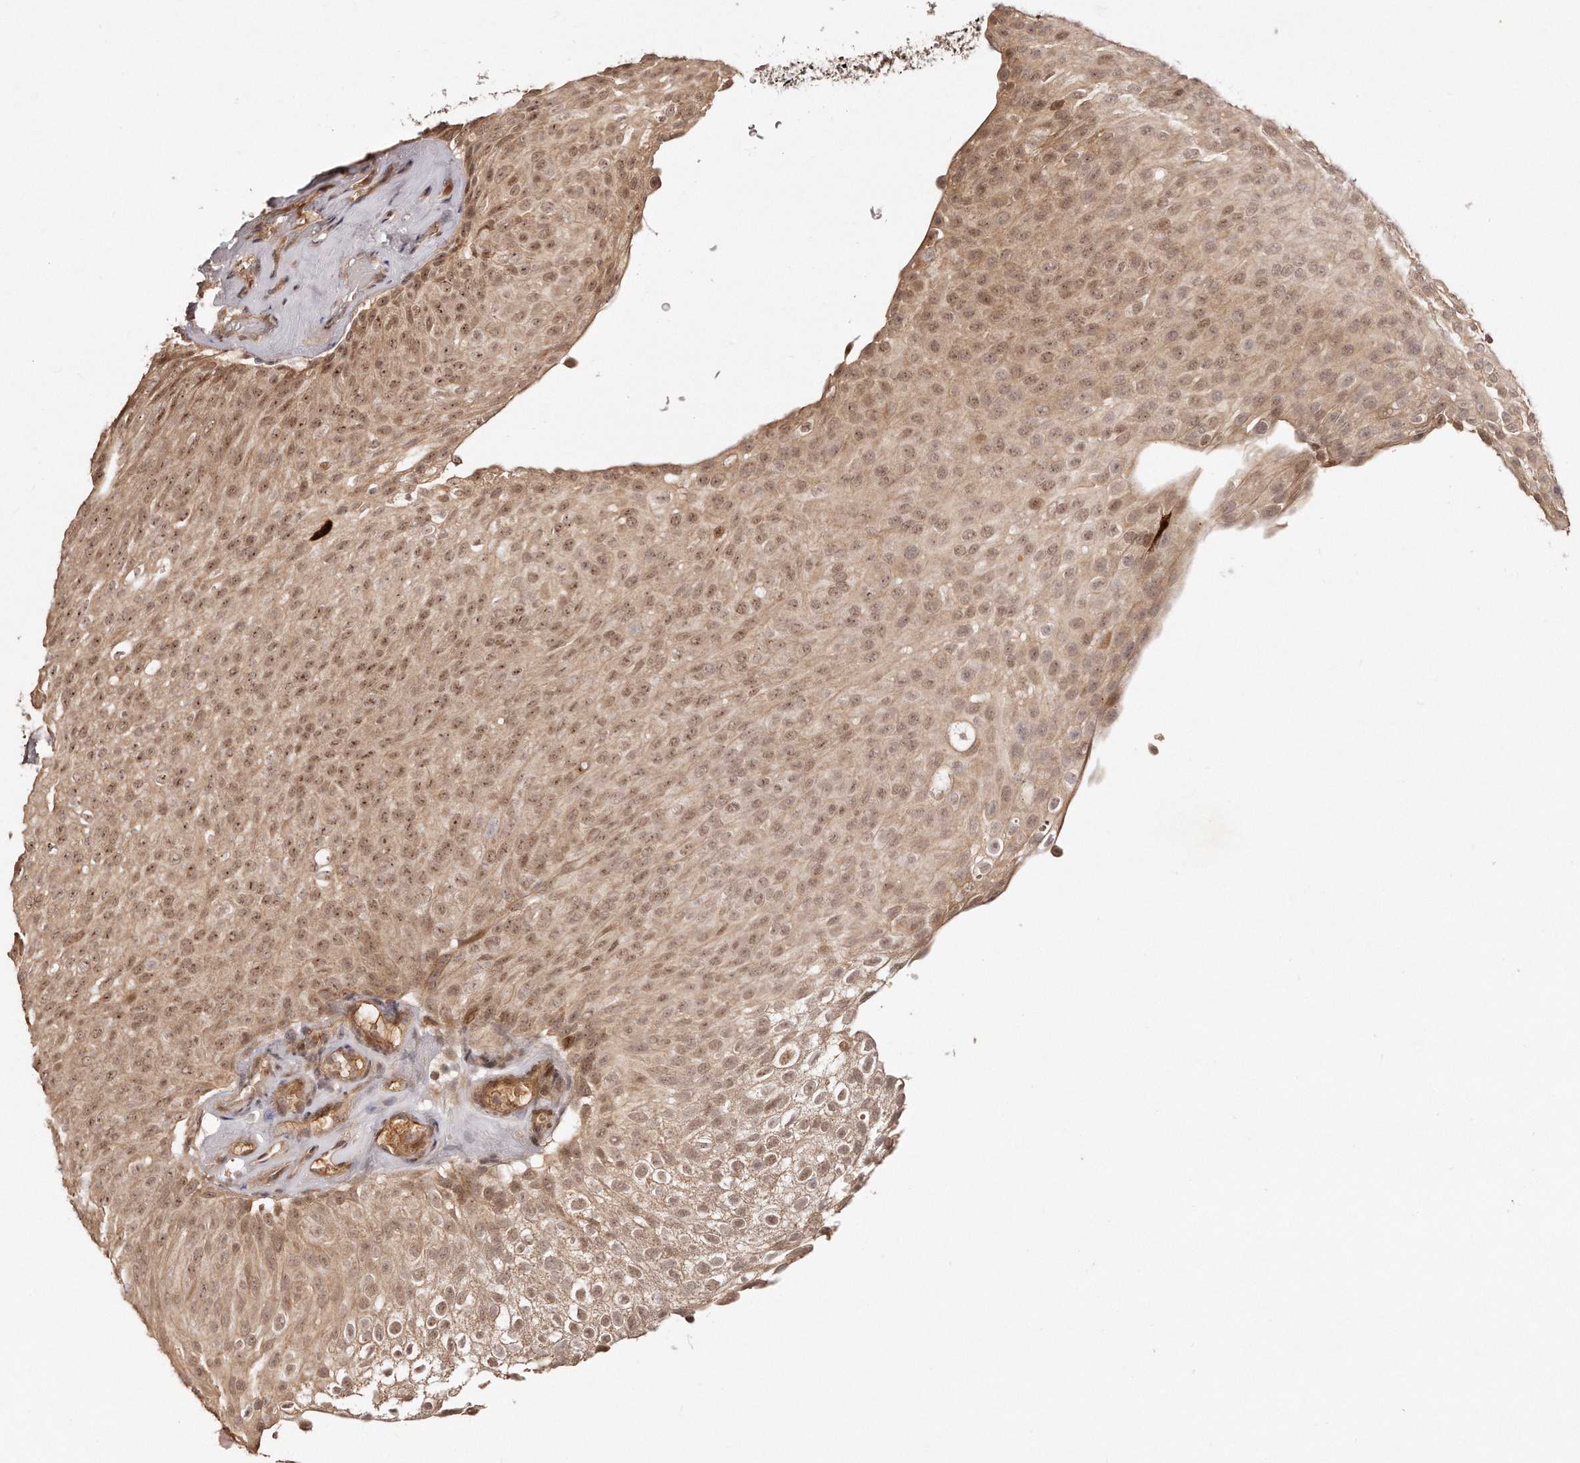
{"staining": {"intensity": "moderate", "quantity": ">75%", "location": "cytoplasmic/membranous,nuclear"}, "tissue": "urothelial cancer", "cell_type": "Tumor cells", "image_type": "cancer", "snomed": [{"axis": "morphology", "description": "Urothelial carcinoma, Low grade"}, {"axis": "topography", "description": "Urinary bladder"}], "caption": "IHC (DAB) staining of urothelial cancer shows moderate cytoplasmic/membranous and nuclear protein expression in about >75% of tumor cells. The staining was performed using DAB, with brown indicating positive protein expression. Nuclei are stained blue with hematoxylin.", "gene": "SOX4", "patient": {"sex": "male", "age": 78}}